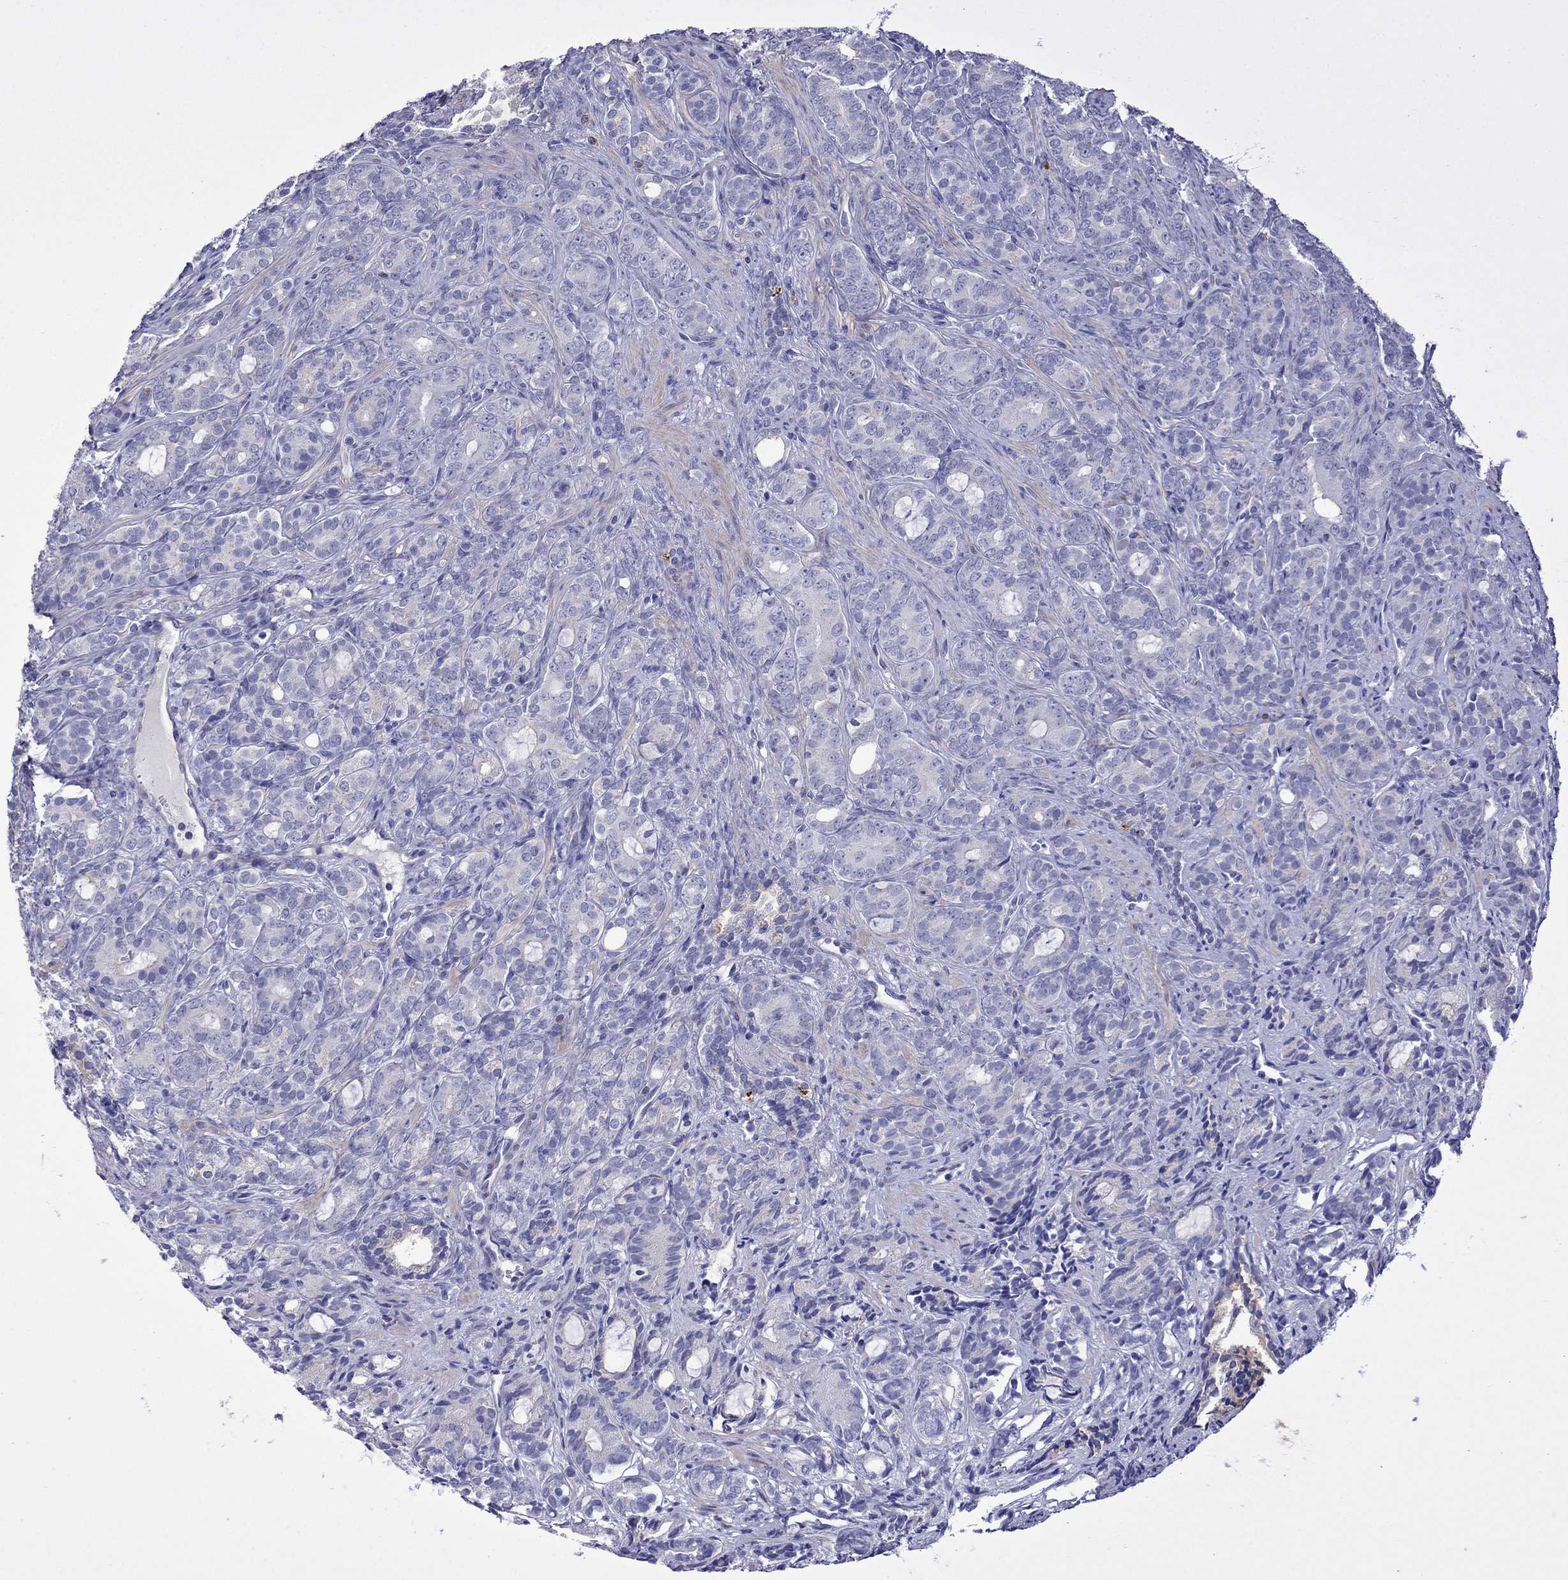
{"staining": {"intensity": "negative", "quantity": "none", "location": "none"}, "tissue": "prostate cancer", "cell_type": "Tumor cells", "image_type": "cancer", "snomed": [{"axis": "morphology", "description": "Adenocarcinoma, High grade"}, {"axis": "topography", "description": "Prostate"}], "caption": "There is no significant staining in tumor cells of prostate adenocarcinoma (high-grade). (Stains: DAB immunohistochemistry (IHC) with hematoxylin counter stain, Microscopy: brightfield microscopy at high magnification).", "gene": "STAR", "patient": {"sex": "male", "age": 84}}